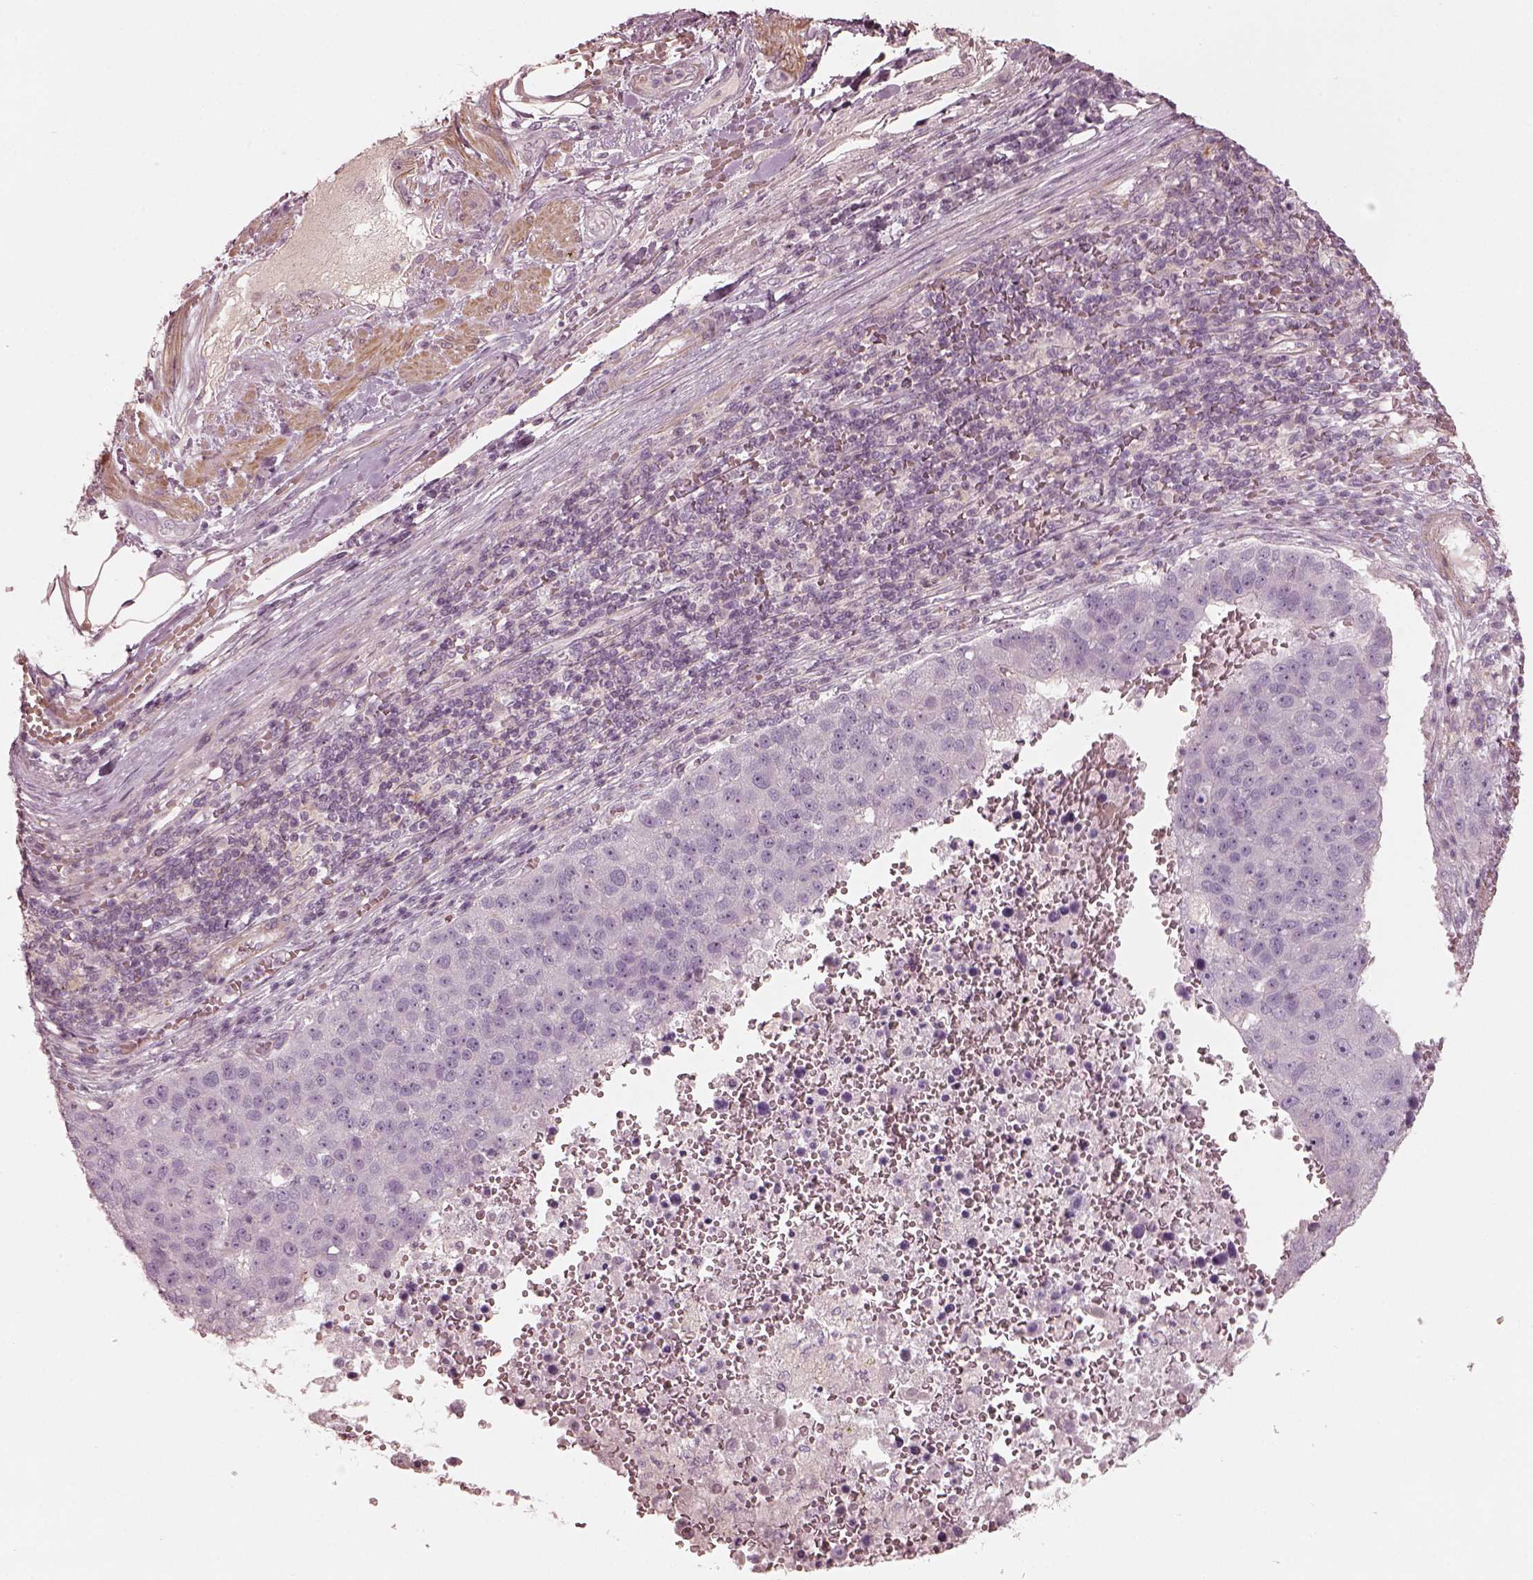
{"staining": {"intensity": "negative", "quantity": "none", "location": "none"}, "tissue": "pancreatic cancer", "cell_type": "Tumor cells", "image_type": "cancer", "snomed": [{"axis": "morphology", "description": "Adenocarcinoma, NOS"}, {"axis": "topography", "description": "Pancreas"}], "caption": "DAB immunohistochemical staining of pancreatic cancer demonstrates no significant positivity in tumor cells.", "gene": "PRLHR", "patient": {"sex": "female", "age": 61}}